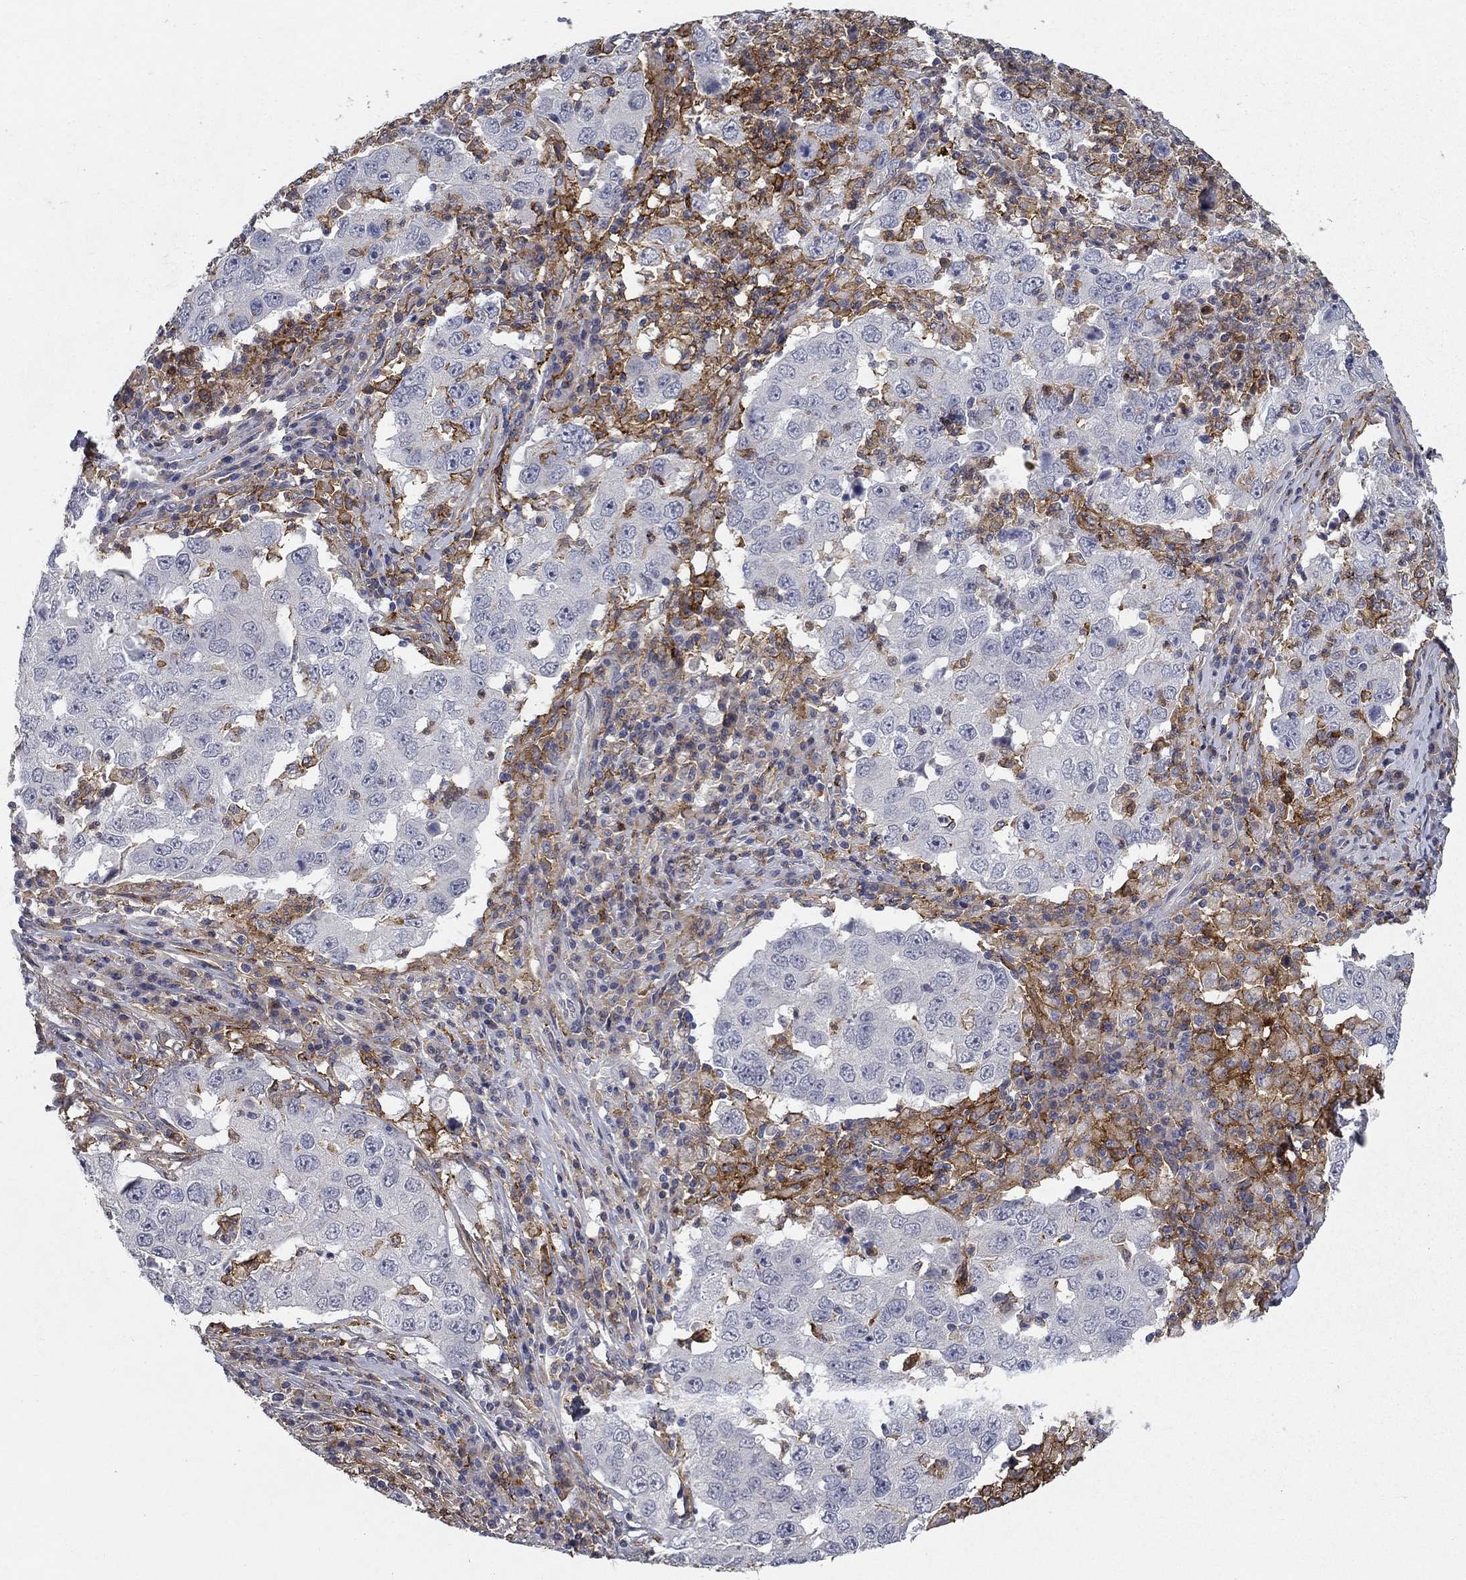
{"staining": {"intensity": "negative", "quantity": "none", "location": "none"}, "tissue": "lung cancer", "cell_type": "Tumor cells", "image_type": "cancer", "snomed": [{"axis": "morphology", "description": "Adenocarcinoma, NOS"}, {"axis": "topography", "description": "Lung"}], "caption": "This micrograph is of lung adenocarcinoma stained with IHC to label a protein in brown with the nuclei are counter-stained blue. There is no staining in tumor cells.", "gene": "CD274", "patient": {"sex": "male", "age": 73}}